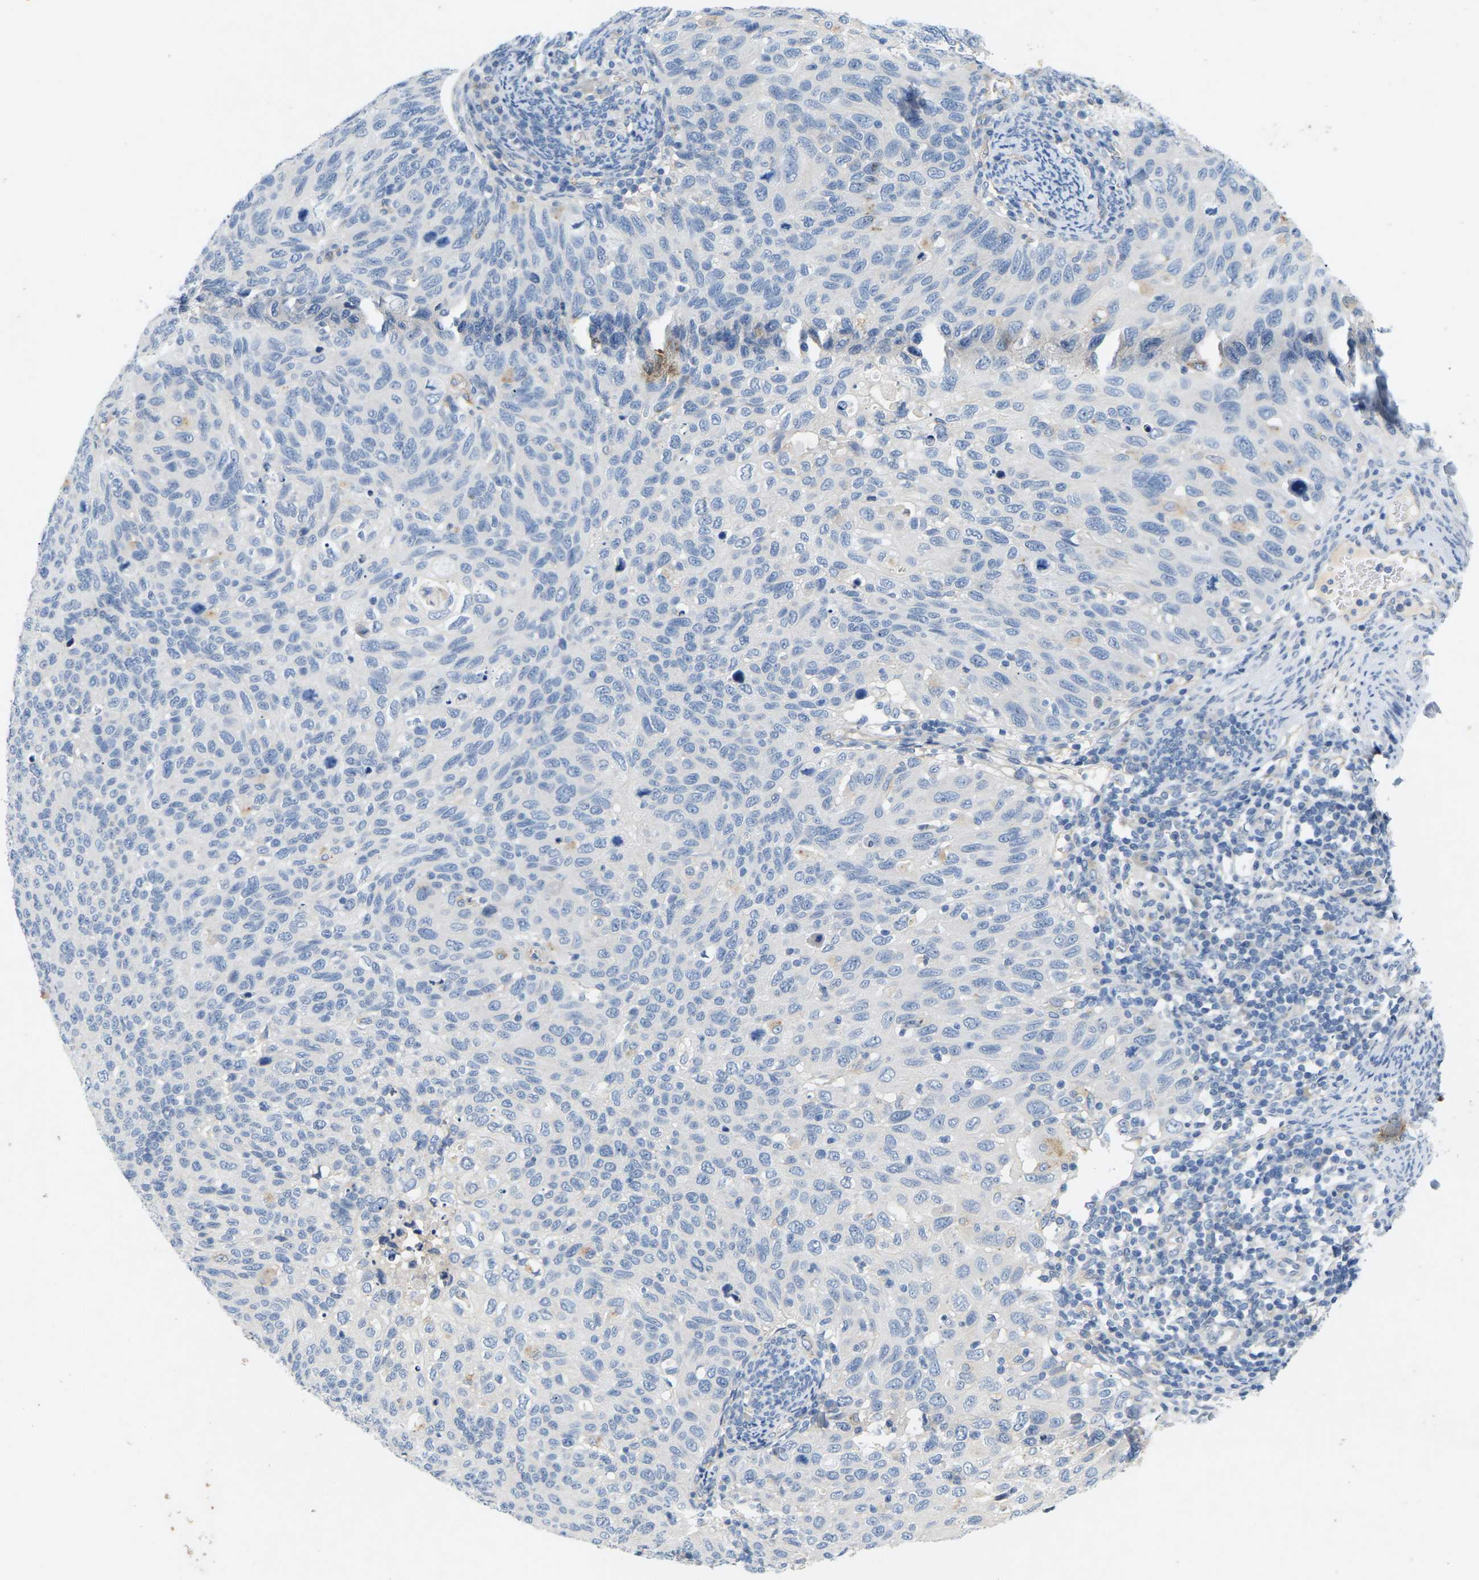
{"staining": {"intensity": "negative", "quantity": "none", "location": "none"}, "tissue": "cervical cancer", "cell_type": "Tumor cells", "image_type": "cancer", "snomed": [{"axis": "morphology", "description": "Squamous cell carcinoma, NOS"}, {"axis": "topography", "description": "Cervix"}], "caption": "Tumor cells are negative for protein expression in human cervical cancer (squamous cell carcinoma).", "gene": "ITGA5", "patient": {"sex": "female", "age": 70}}